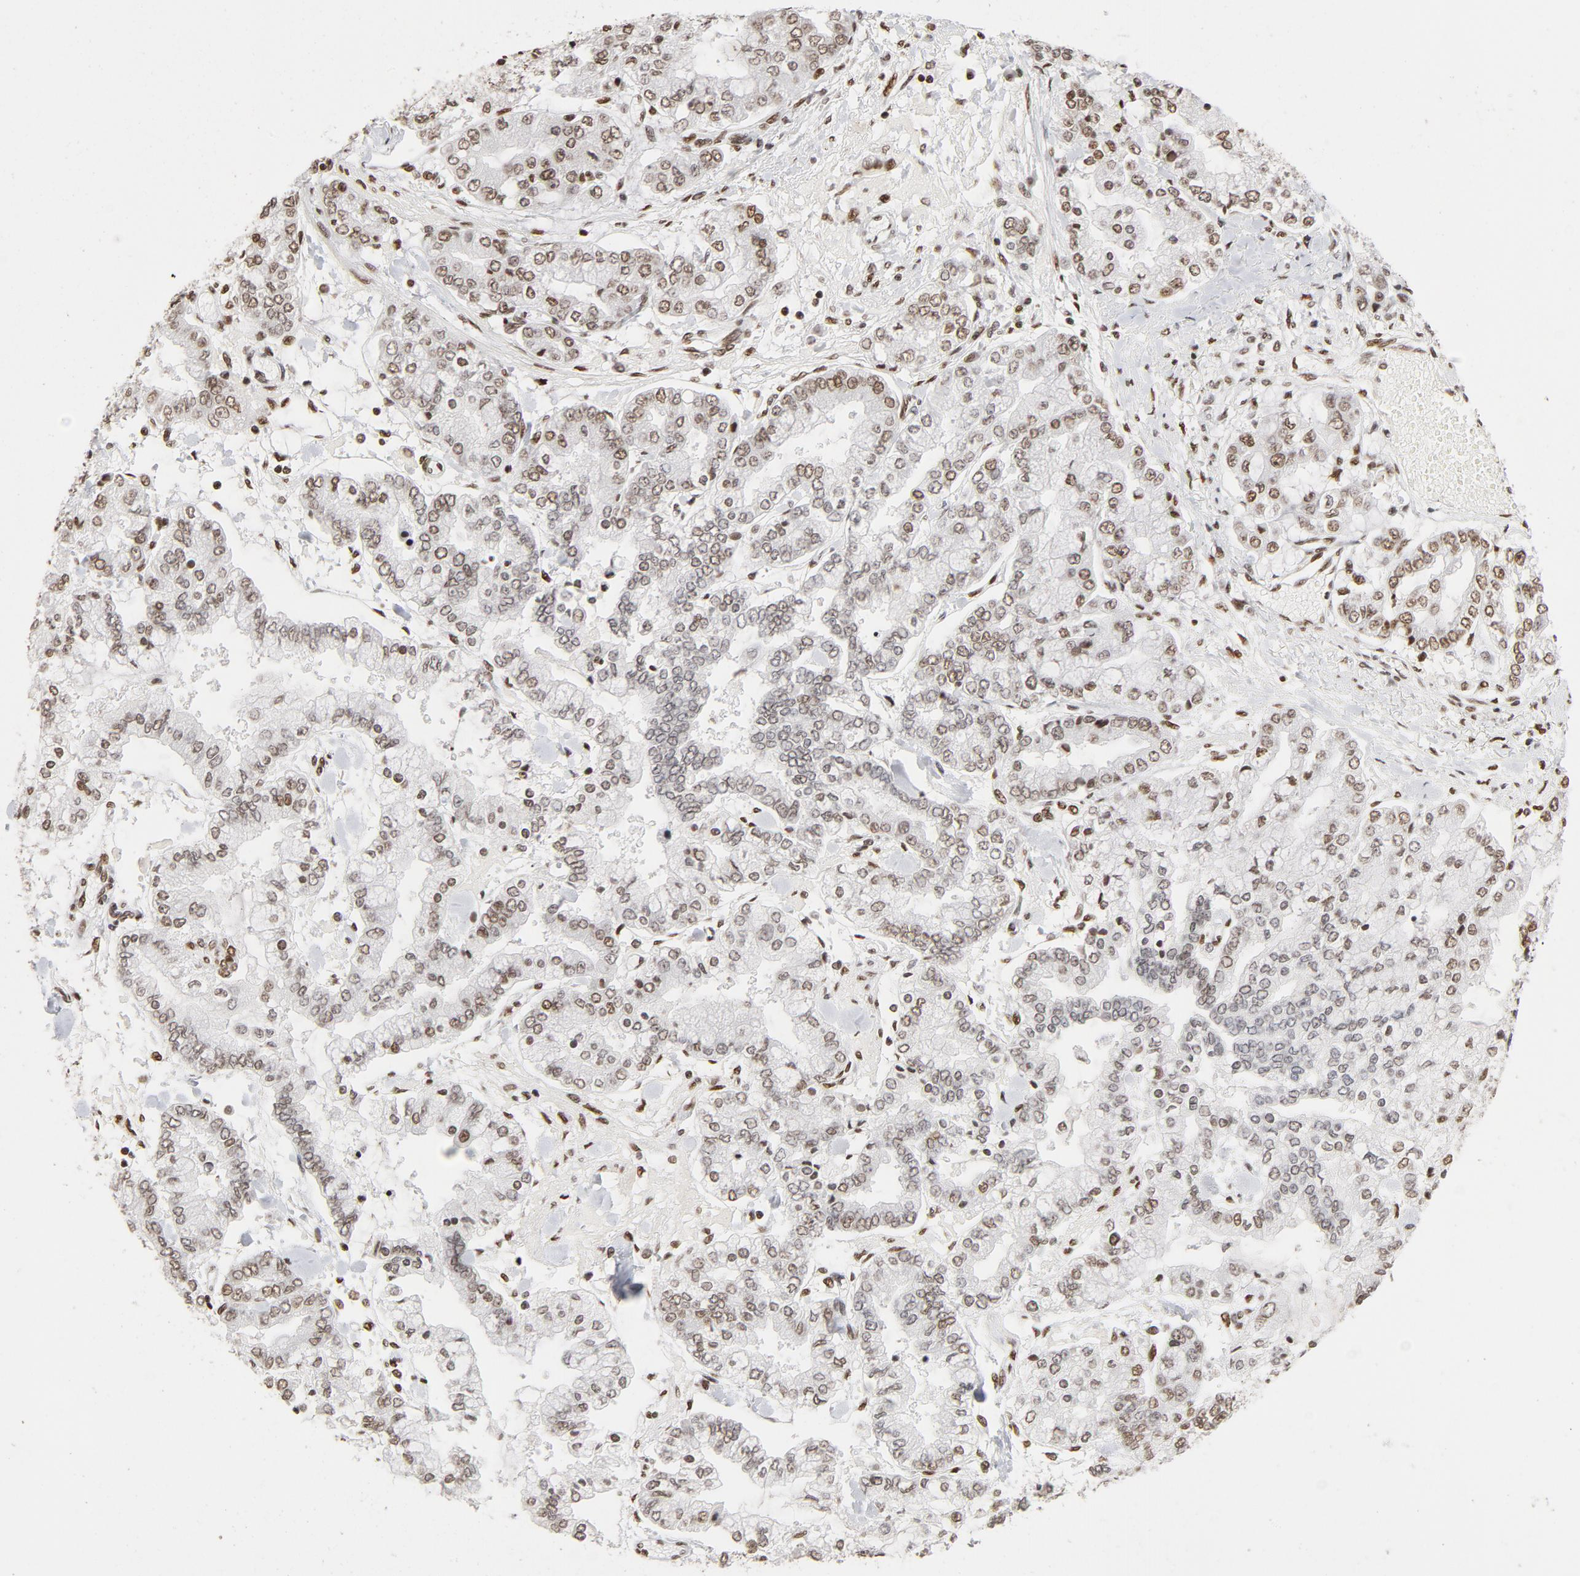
{"staining": {"intensity": "moderate", "quantity": ">75%", "location": "nuclear"}, "tissue": "stomach cancer", "cell_type": "Tumor cells", "image_type": "cancer", "snomed": [{"axis": "morphology", "description": "Normal tissue, NOS"}, {"axis": "morphology", "description": "Adenocarcinoma, NOS"}, {"axis": "topography", "description": "Stomach, upper"}, {"axis": "topography", "description": "Stomach"}], "caption": "This image displays IHC staining of human stomach cancer (adenocarcinoma), with medium moderate nuclear expression in about >75% of tumor cells.", "gene": "TP53BP1", "patient": {"sex": "male", "age": 76}}